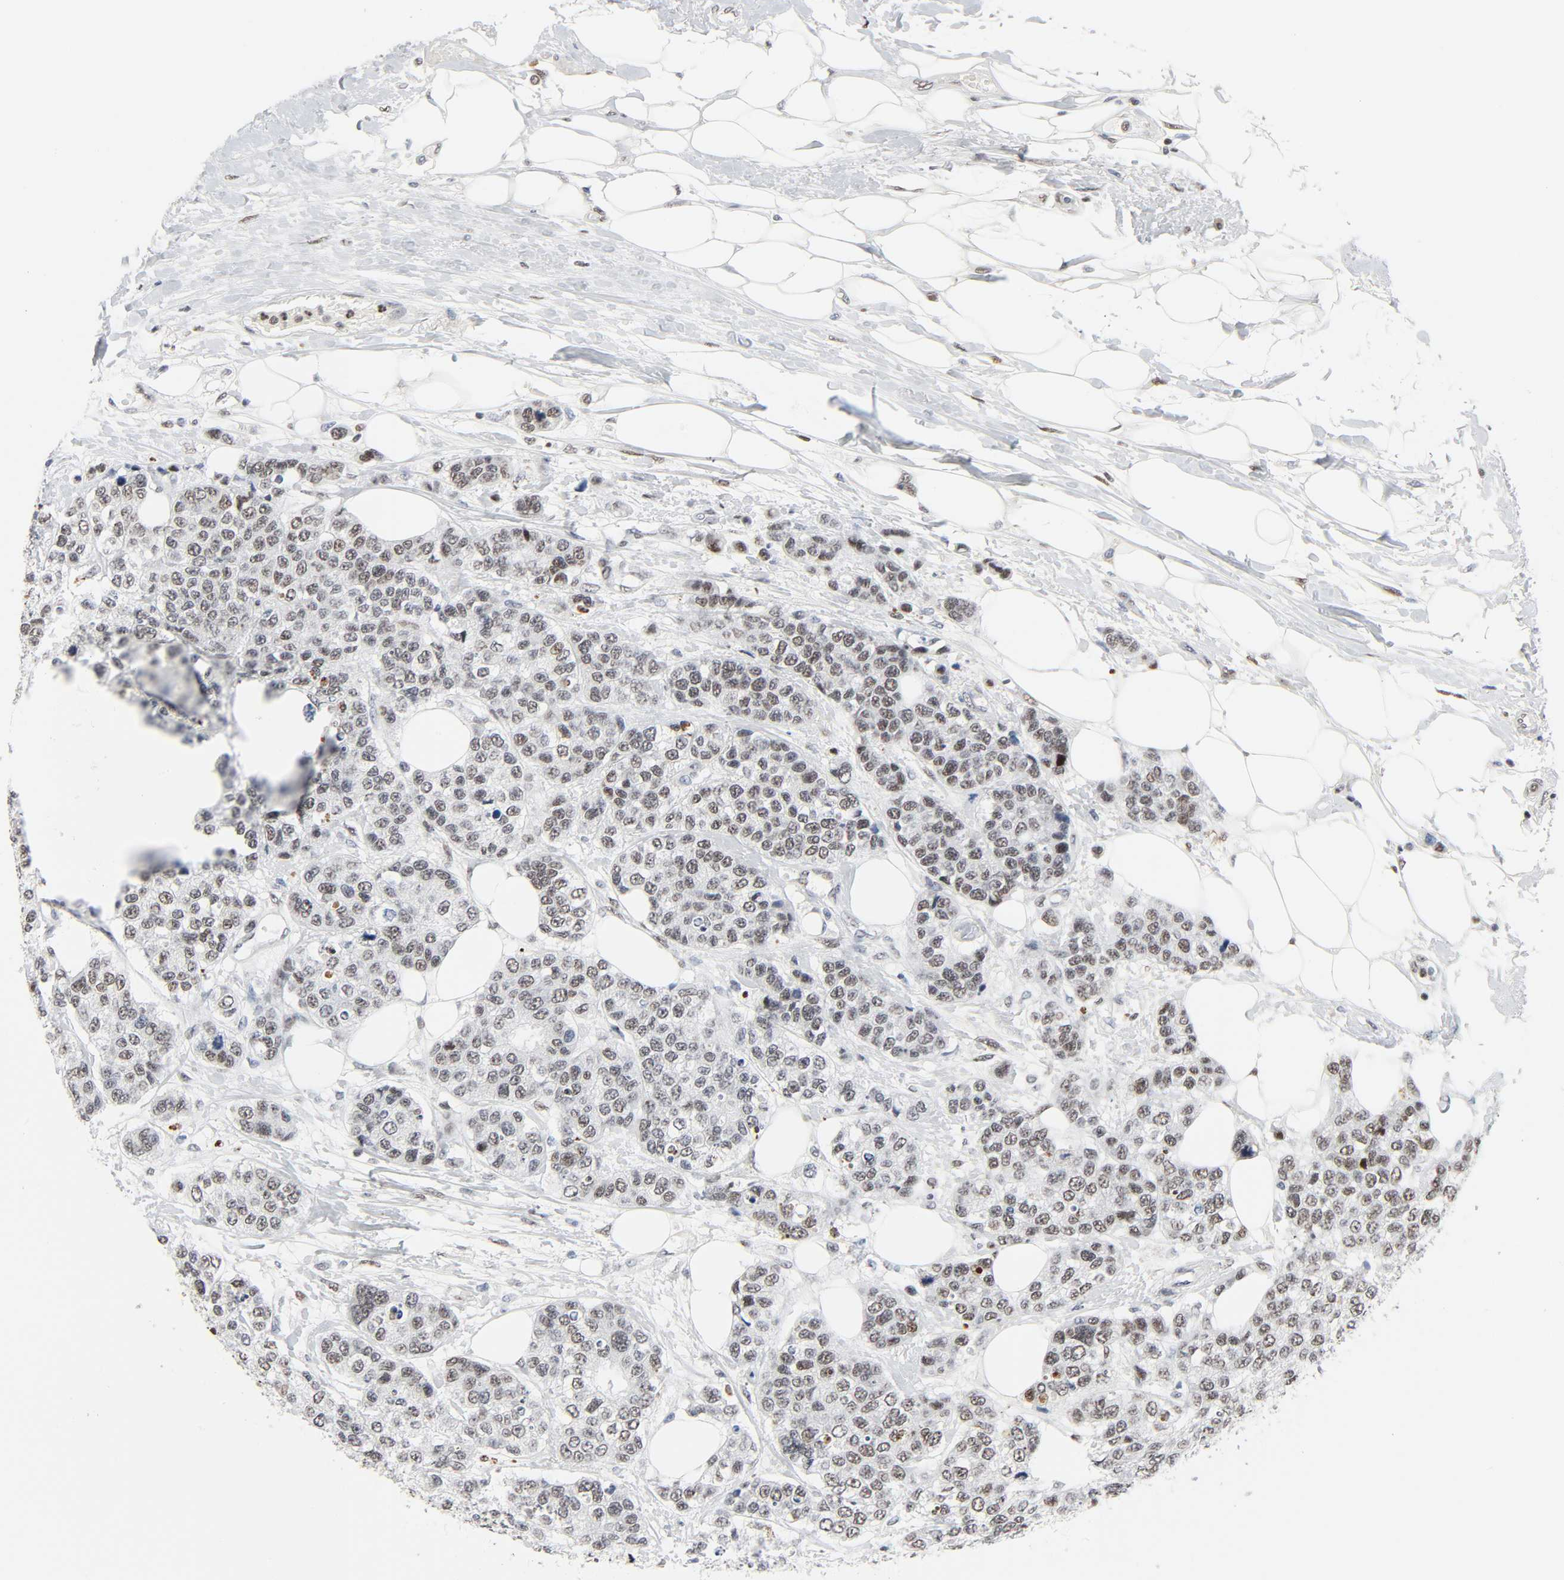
{"staining": {"intensity": "weak", "quantity": ">75%", "location": "nuclear"}, "tissue": "breast cancer", "cell_type": "Tumor cells", "image_type": "cancer", "snomed": [{"axis": "morphology", "description": "Normal tissue, NOS"}, {"axis": "morphology", "description": "Duct carcinoma"}, {"axis": "topography", "description": "Breast"}], "caption": "A brown stain labels weak nuclear positivity of a protein in human breast intraductal carcinoma tumor cells.", "gene": "CREBBP", "patient": {"sex": "female", "age": 50}}